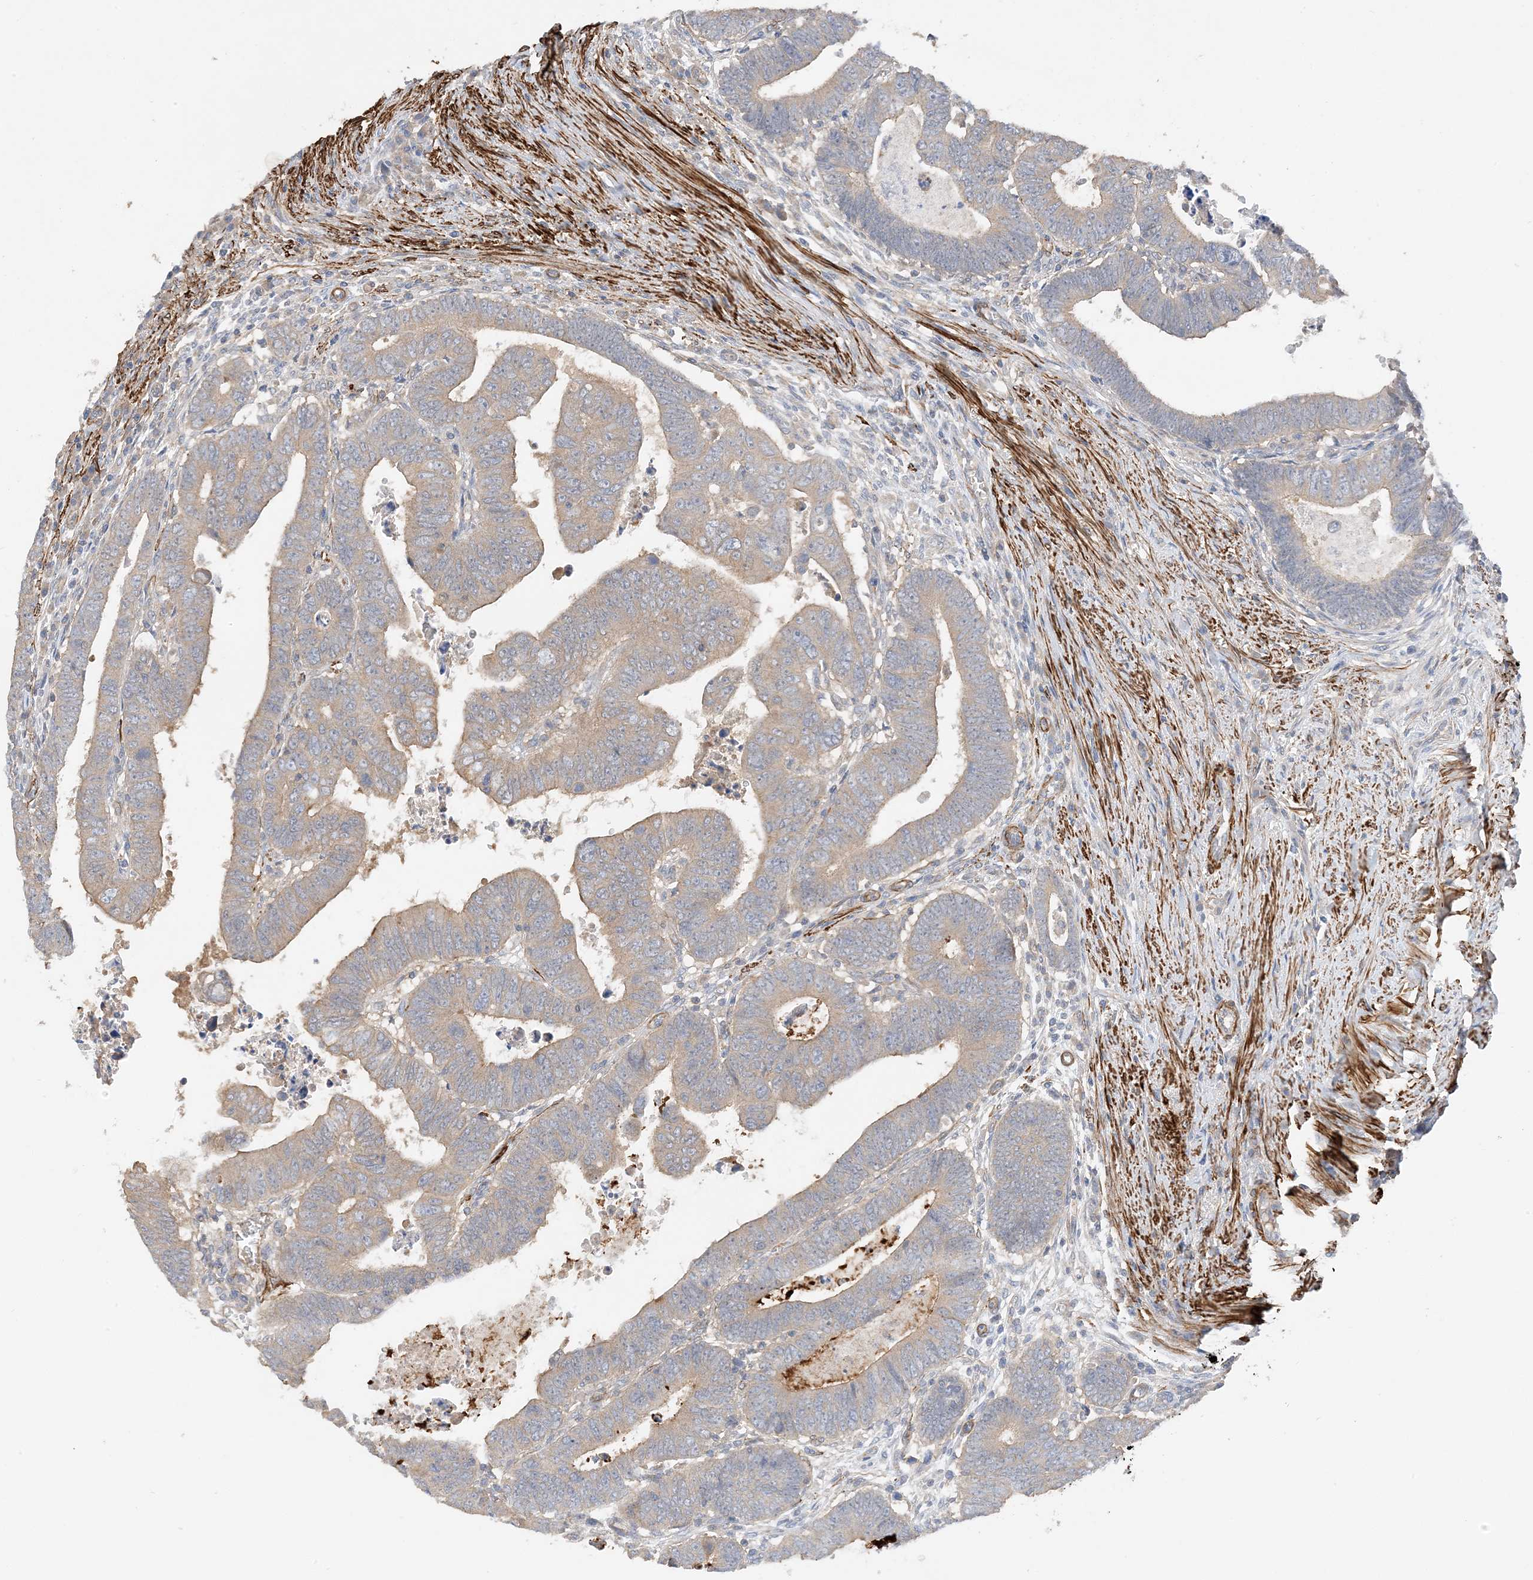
{"staining": {"intensity": "weak", "quantity": "25%-75%", "location": "cytoplasmic/membranous"}, "tissue": "colorectal cancer", "cell_type": "Tumor cells", "image_type": "cancer", "snomed": [{"axis": "morphology", "description": "Normal tissue, NOS"}, {"axis": "morphology", "description": "Adenocarcinoma, NOS"}, {"axis": "topography", "description": "Rectum"}], "caption": "This photomicrograph shows immunohistochemistry (IHC) staining of adenocarcinoma (colorectal), with low weak cytoplasmic/membranous expression in about 25%-75% of tumor cells.", "gene": "KIFBP", "patient": {"sex": "female", "age": 65}}